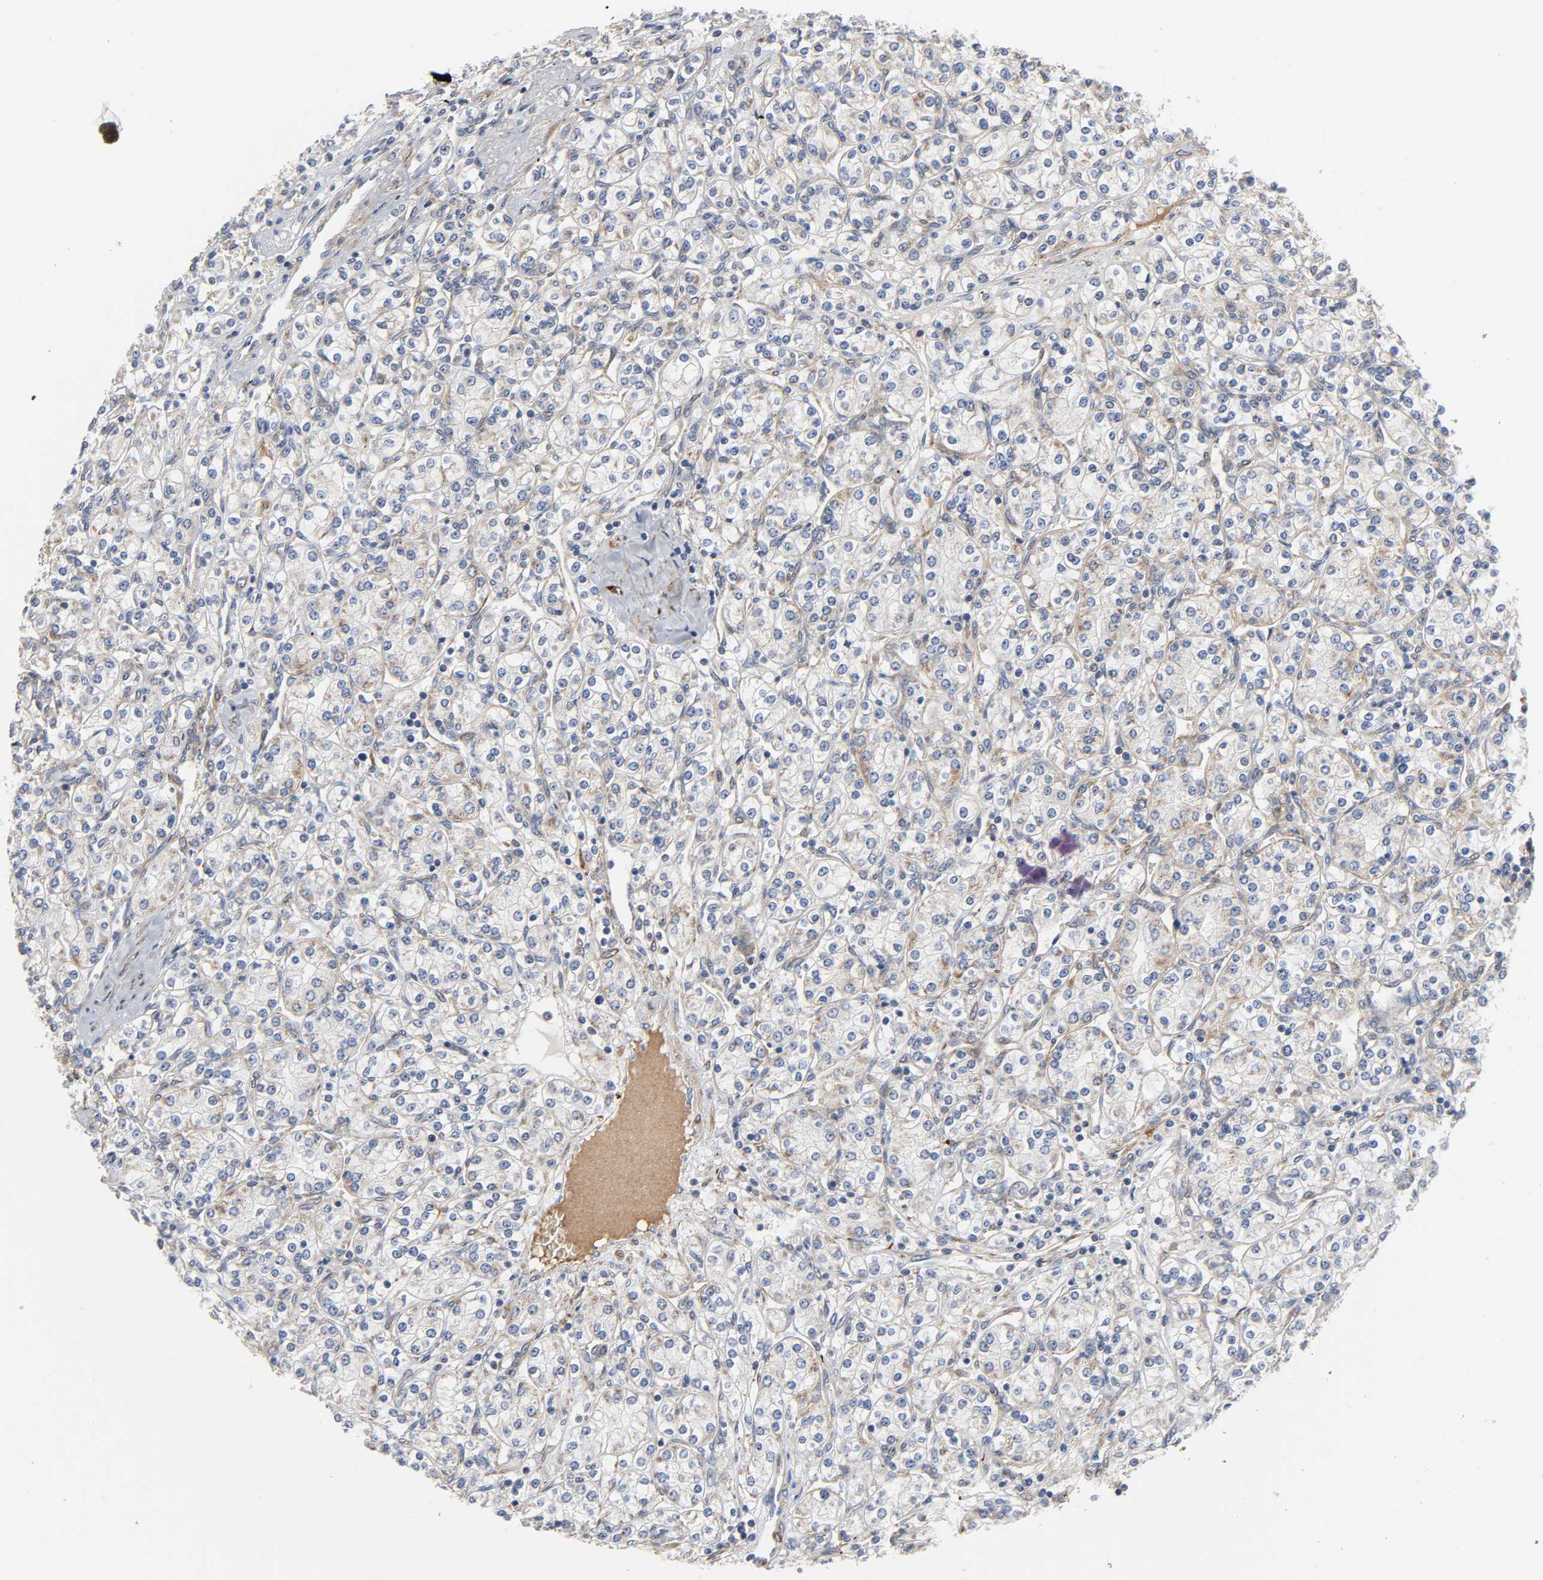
{"staining": {"intensity": "negative", "quantity": "none", "location": "none"}, "tissue": "renal cancer", "cell_type": "Tumor cells", "image_type": "cancer", "snomed": [{"axis": "morphology", "description": "Adenocarcinoma, NOS"}, {"axis": "topography", "description": "Kidney"}], "caption": "Tumor cells are negative for protein expression in human adenocarcinoma (renal).", "gene": "ARHGAP1", "patient": {"sex": "male", "age": 77}}